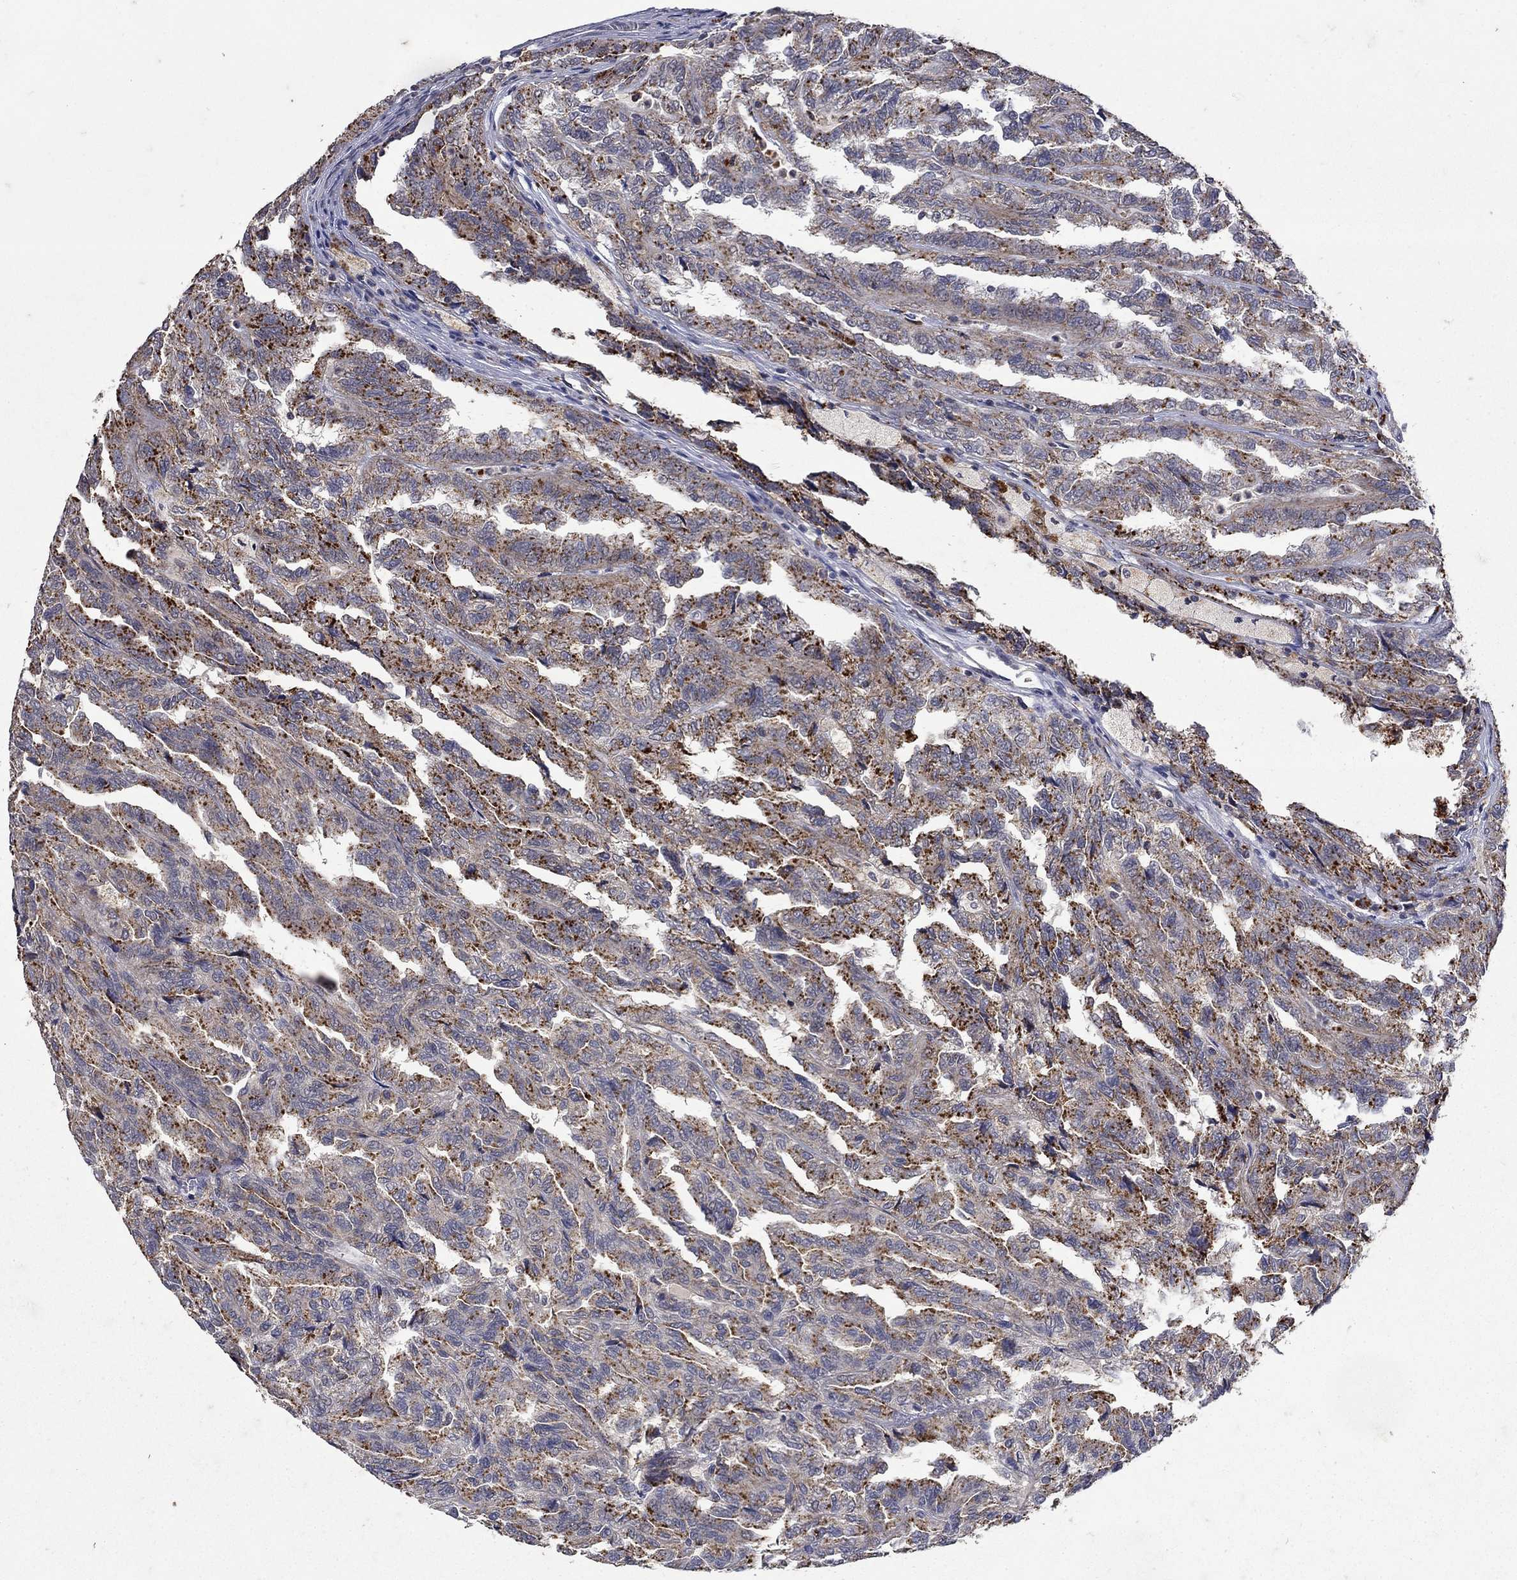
{"staining": {"intensity": "strong", "quantity": "25%-75%", "location": "cytoplasmic/membranous"}, "tissue": "renal cancer", "cell_type": "Tumor cells", "image_type": "cancer", "snomed": [{"axis": "morphology", "description": "Adenocarcinoma, NOS"}, {"axis": "topography", "description": "Kidney"}], "caption": "The histopathology image demonstrates immunohistochemical staining of renal adenocarcinoma. There is strong cytoplasmic/membranous positivity is present in about 25%-75% of tumor cells. The protein is stained brown, and the nuclei are stained in blue (DAB IHC with brightfield microscopy, high magnification).", "gene": "NPC2", "patient": {"sex": "male", "age": 79}}